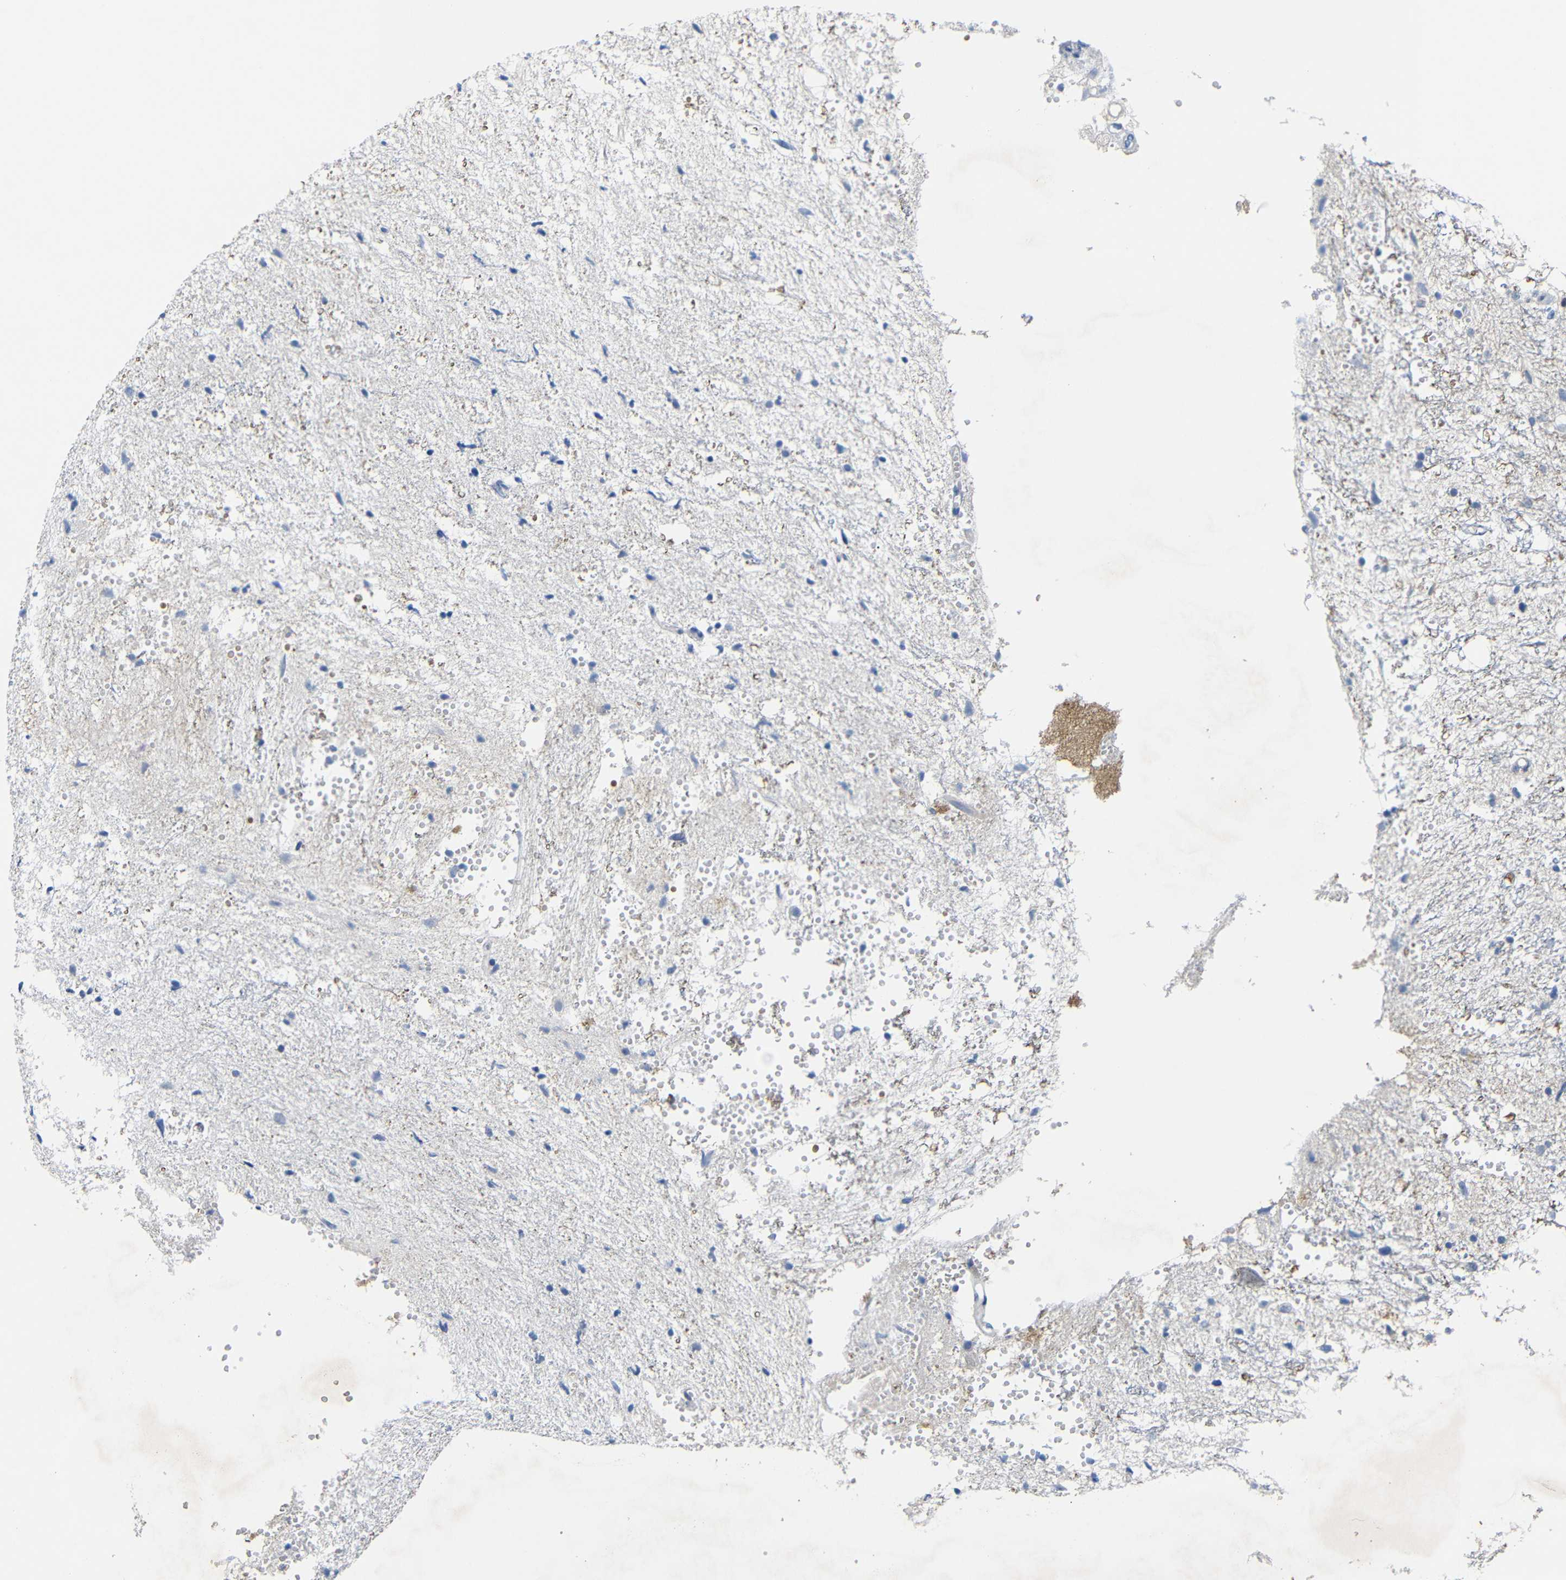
{"staining": {"intensity": "negative", "quantity": "none", "location": "none"}, "tissue": "glioma", "cell_type": "Tumor cells", "image_type": "cancer", "snomed": [{"axis": "morphology", "description": "Glioma, malignant, High grade"}, {"axis": "topography", "description": "Brain"}], "caption": "Immunohistochemistry (IHC) of human malignant glioma (high-grade) displays no expression in tumor cells.", "gene": "CMTM1", "patient": {"sex": "female", "age": 59}}